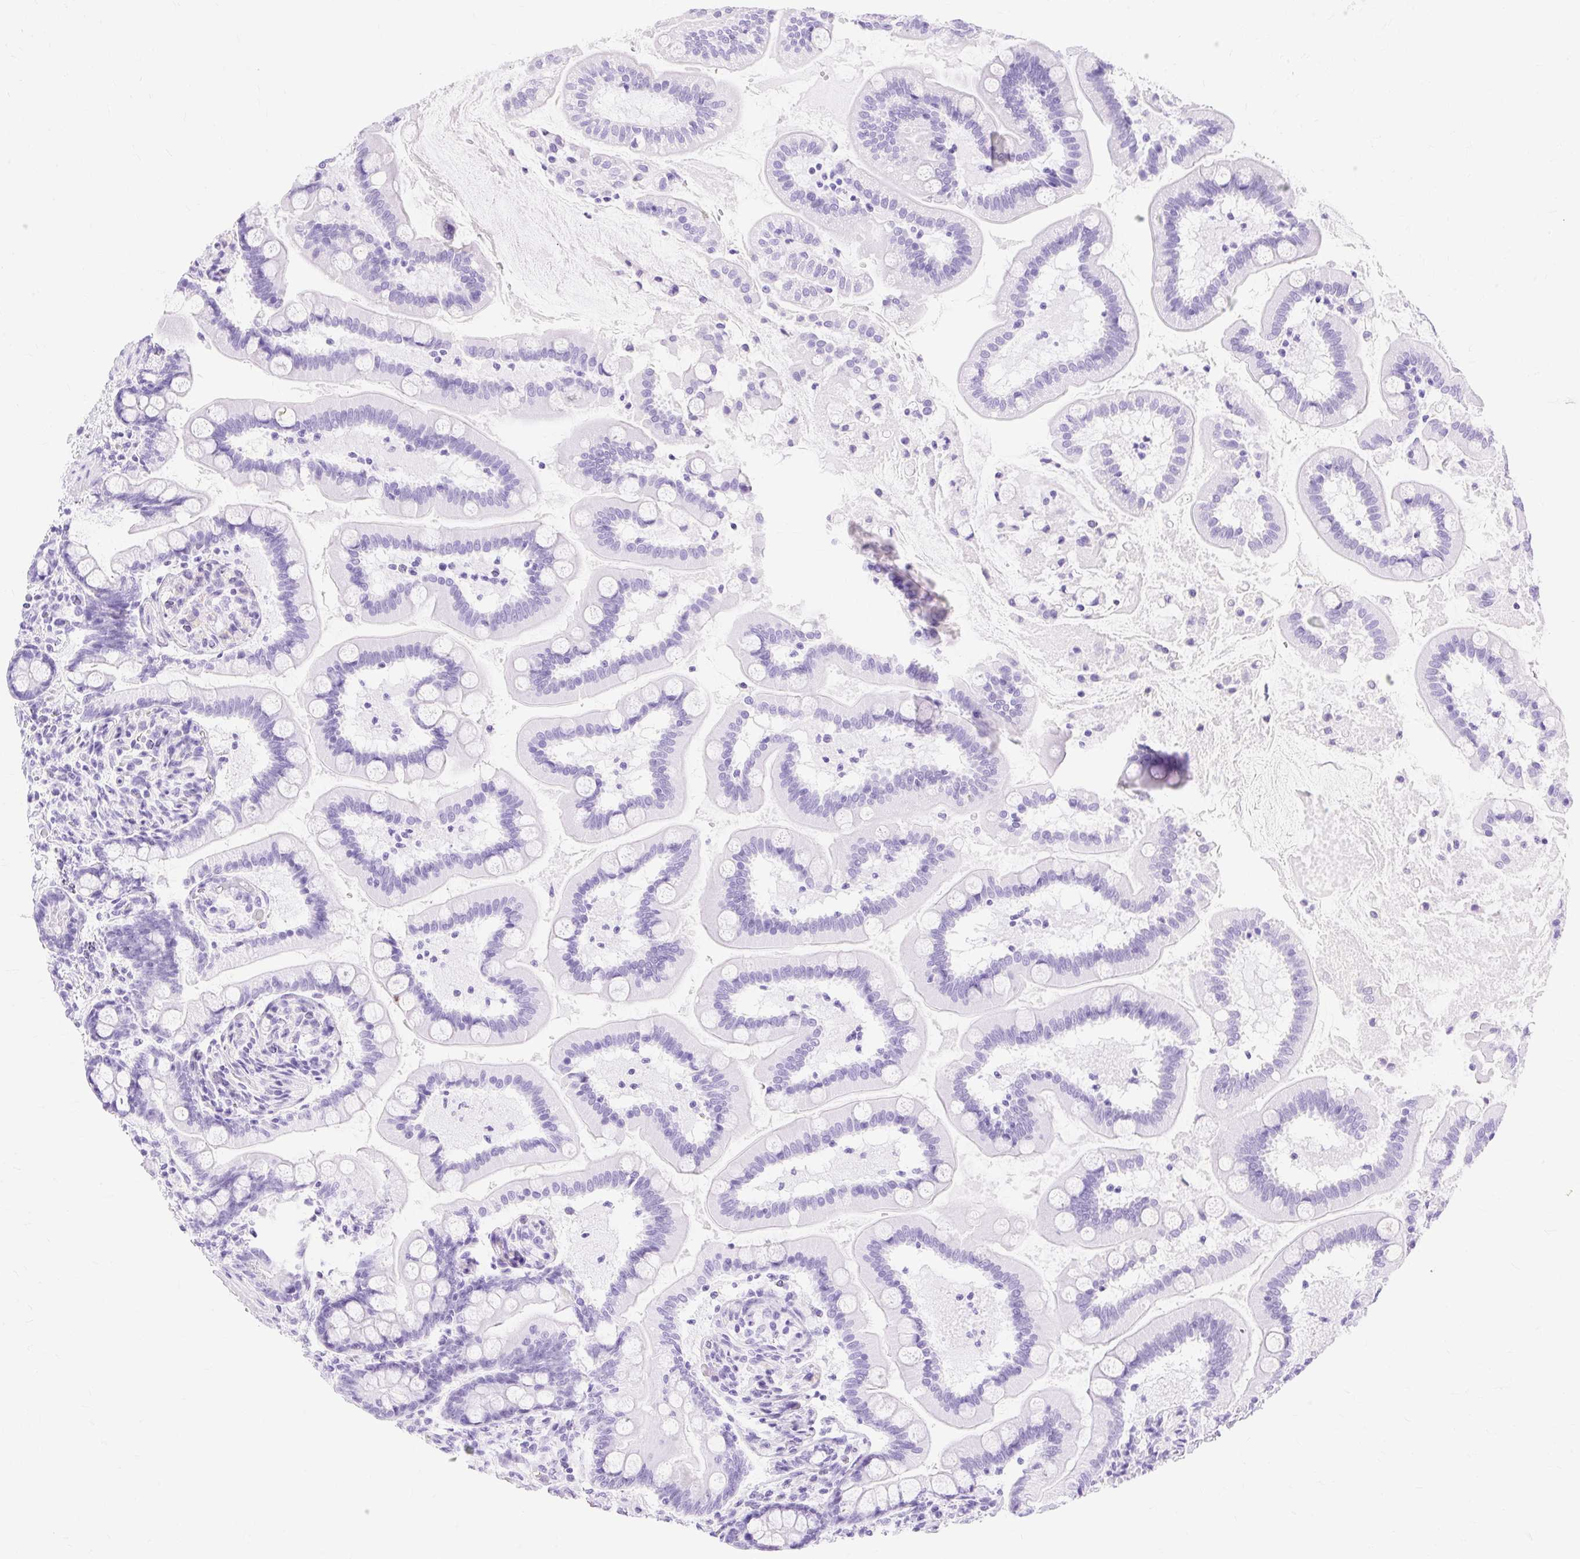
{"staining": {"intensity": "negative", "quantity": "none", "location": "none"}, "tissue": "small intestine", "cell_type": "Glandular cells", "image_type": "normal", "snomed": [{"axis": "morphology", "description": "Normal tissue, NOS"}, {"axis": "topography", "description": "Small intestine"}], "caption": "Image shows no protein expression in glandular cells of unremarkable small intestine.", "gene": "MBP", "patient": {"sex": "female", "age": 64}}